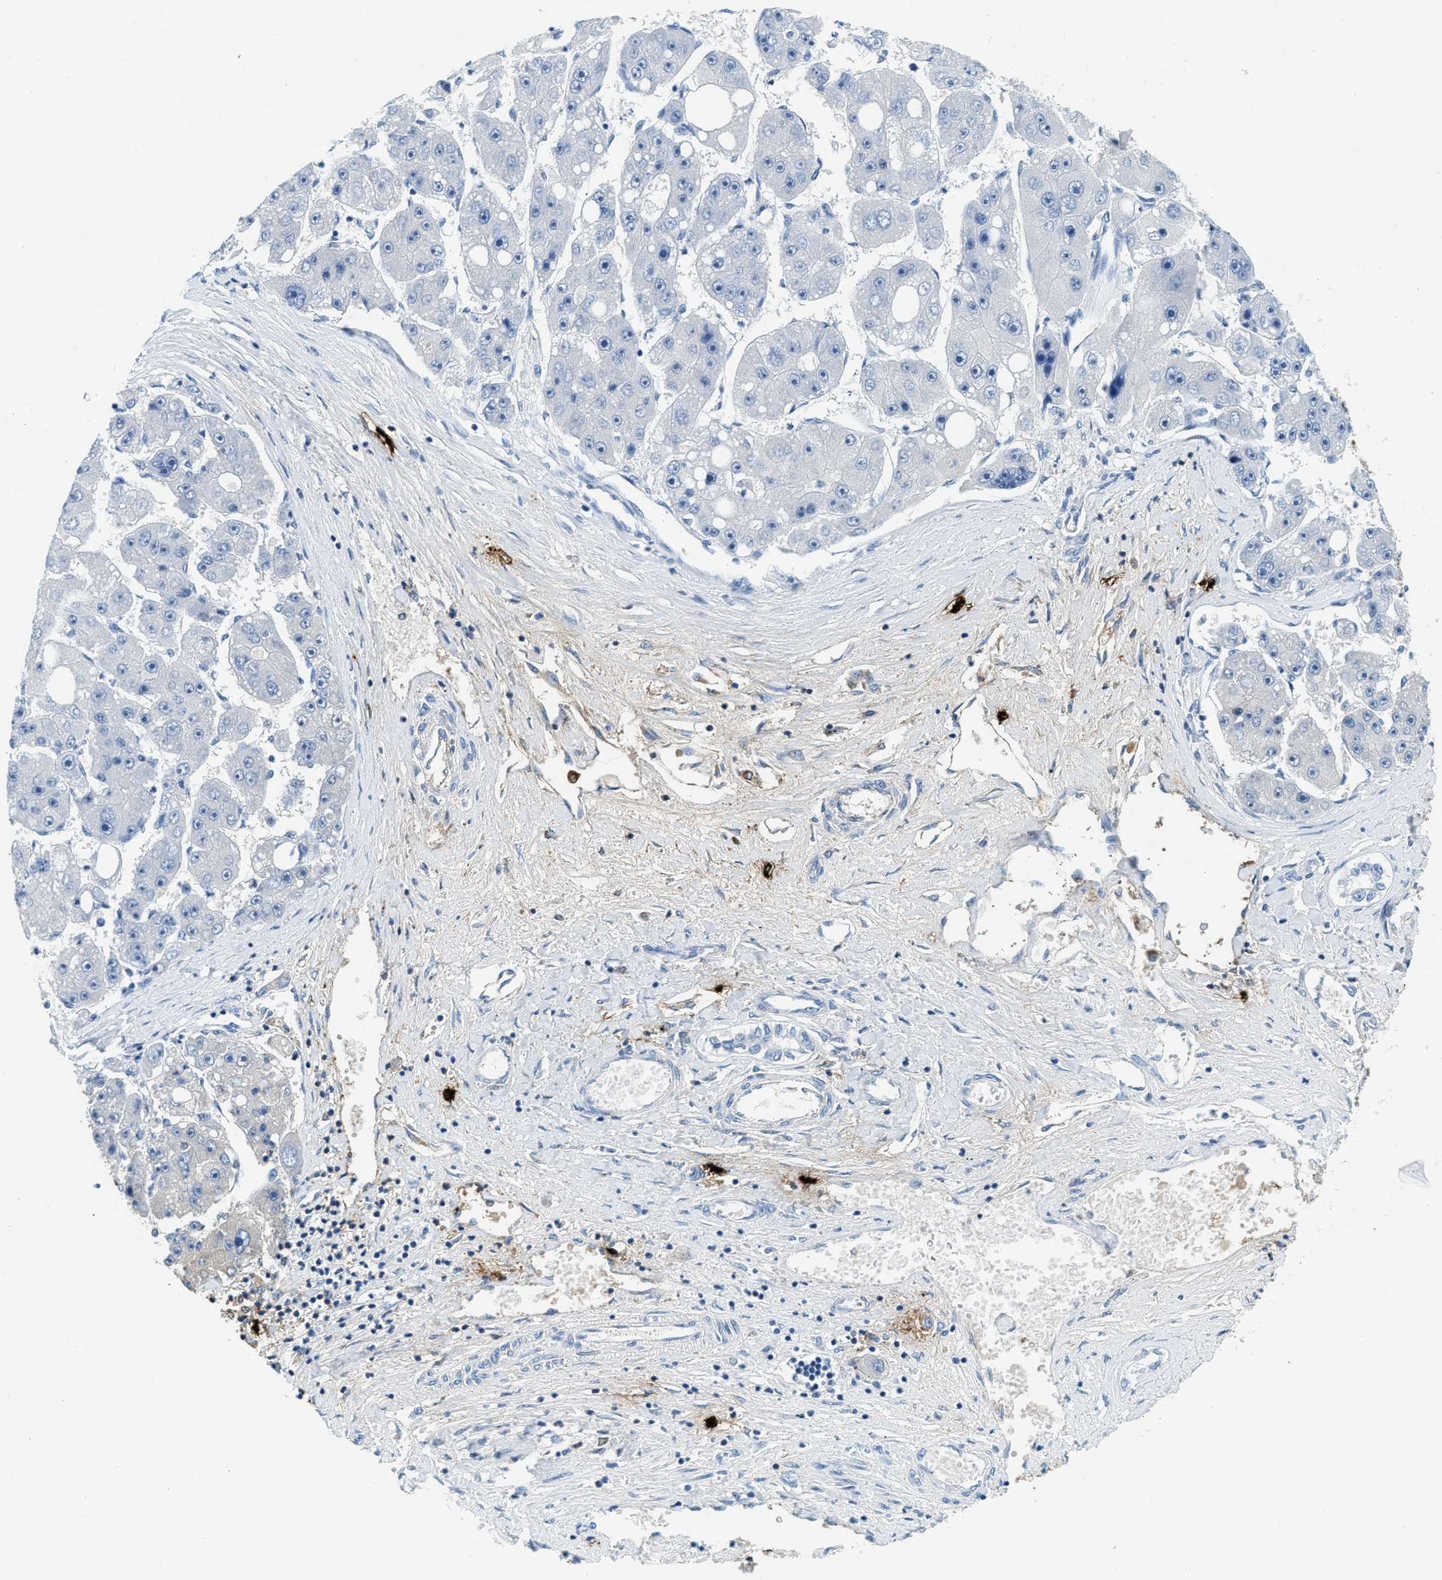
{"staining": {"intensity": "negative", "quantity": "none", "location": "none"}, "tissue": "liver cancer", "cell_type": "Tumor cells", "image_type": "cancer", "snomed": [{"axis": "morphology", "description": "Carcinoma, Hepatocellular, NOS"}, {"axis": "topography", "description": "Liver"}], "caption": "High power microscopy photomicrograph of an immunohistochemistry histopathology image of liver cancer (hepatocellular carcinoma), revealing no significant expression in tumor cells.", "gene": "TPSAB1", "patient": {"sex": "female", "age": 61}}